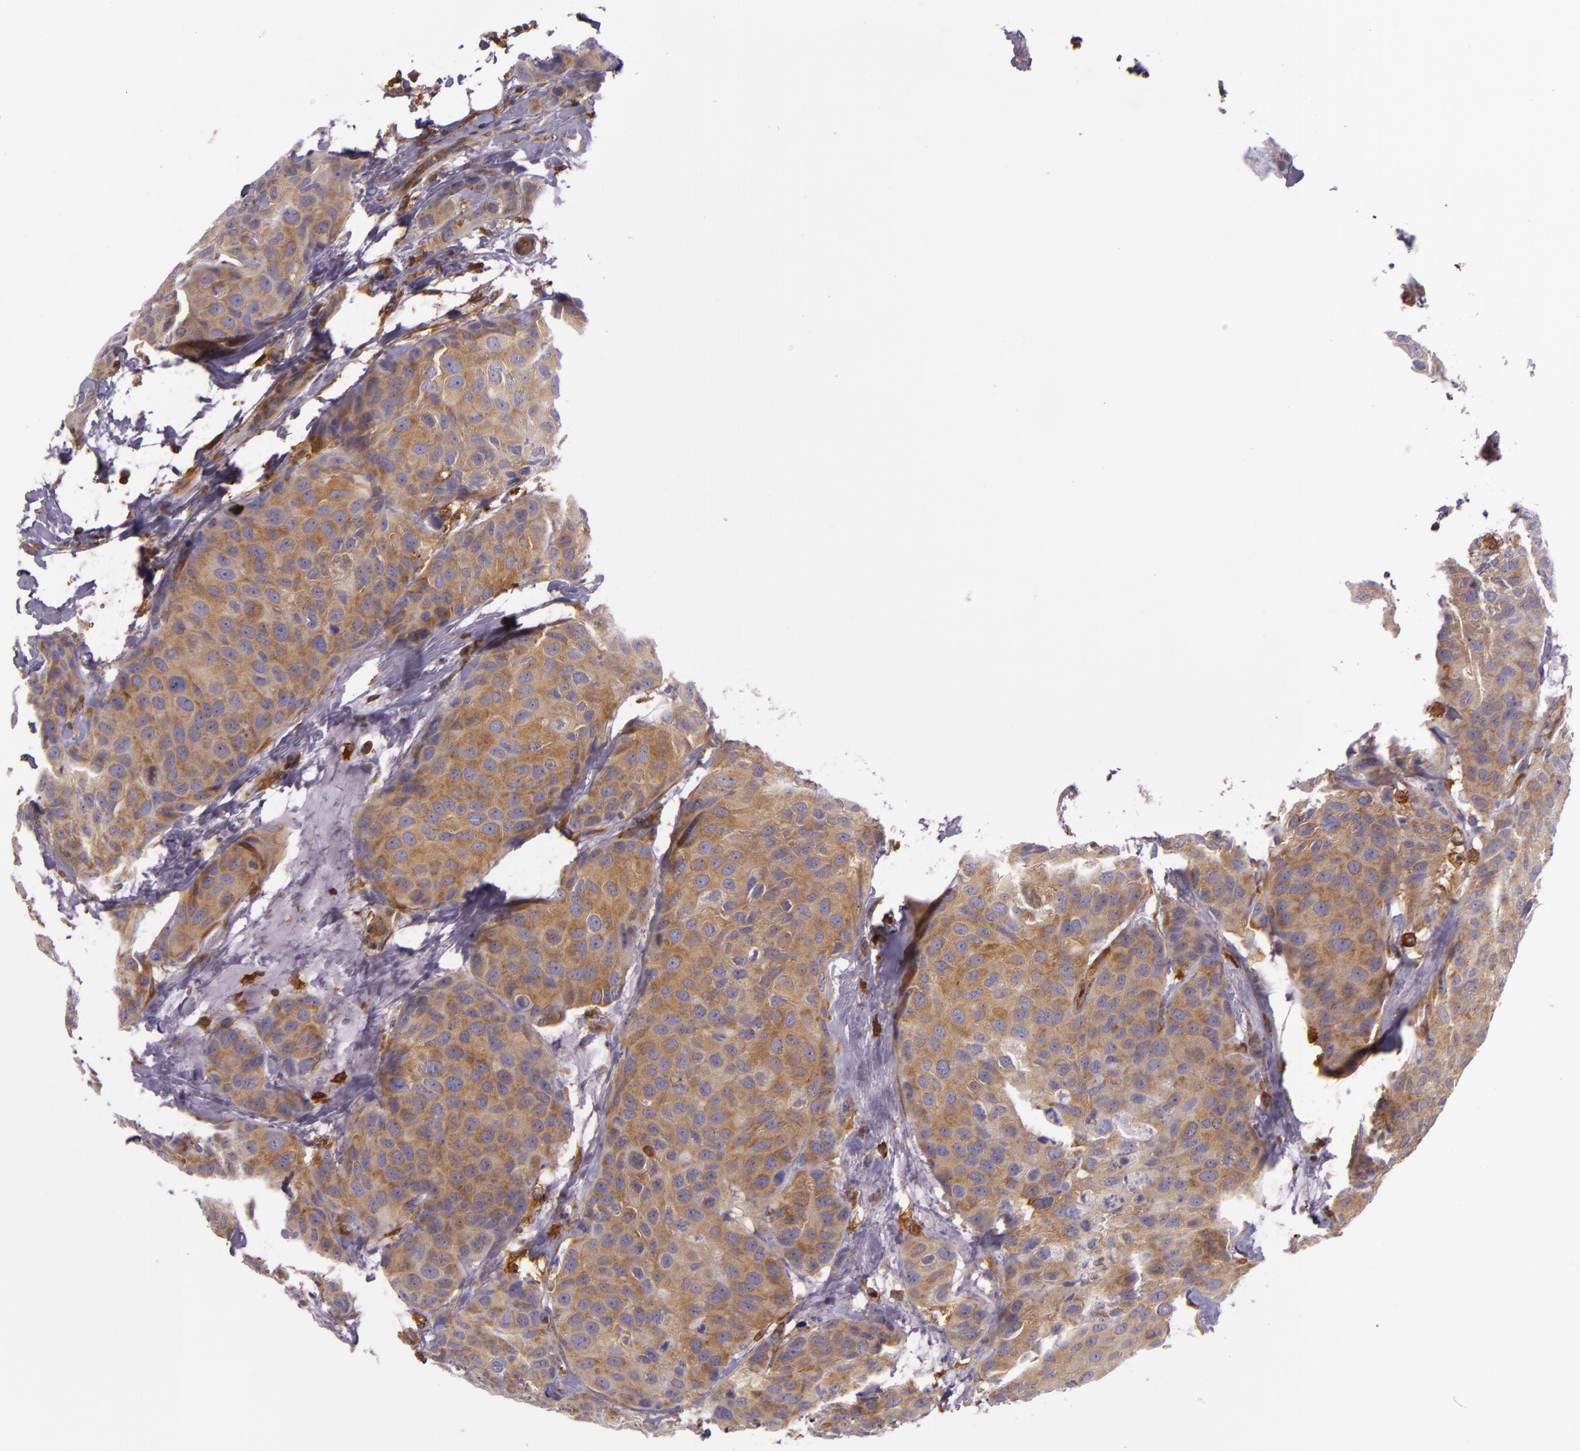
{"staining": {"intensity": "moderate", "quantity": ">75%", "location": "cytoplasmic/membranous"}, "tissue": "breast cancer", "cell_type": "Tumor cells", "image_type": "cancer", "snomed": [{"axis": "morphology", "description": "Duct carcinoma"}, {"axis": "topography", "description": "Breast"}], "caption": "Breast cancer (invasive ductal carcinoma) stained with immunohistochemistry (IHC) reveals moderate cytoplasmic/membranous staining in about >75% of tumor cells.", "gene": "TLN1", "patient": {"sex": "female", "age": 68}}